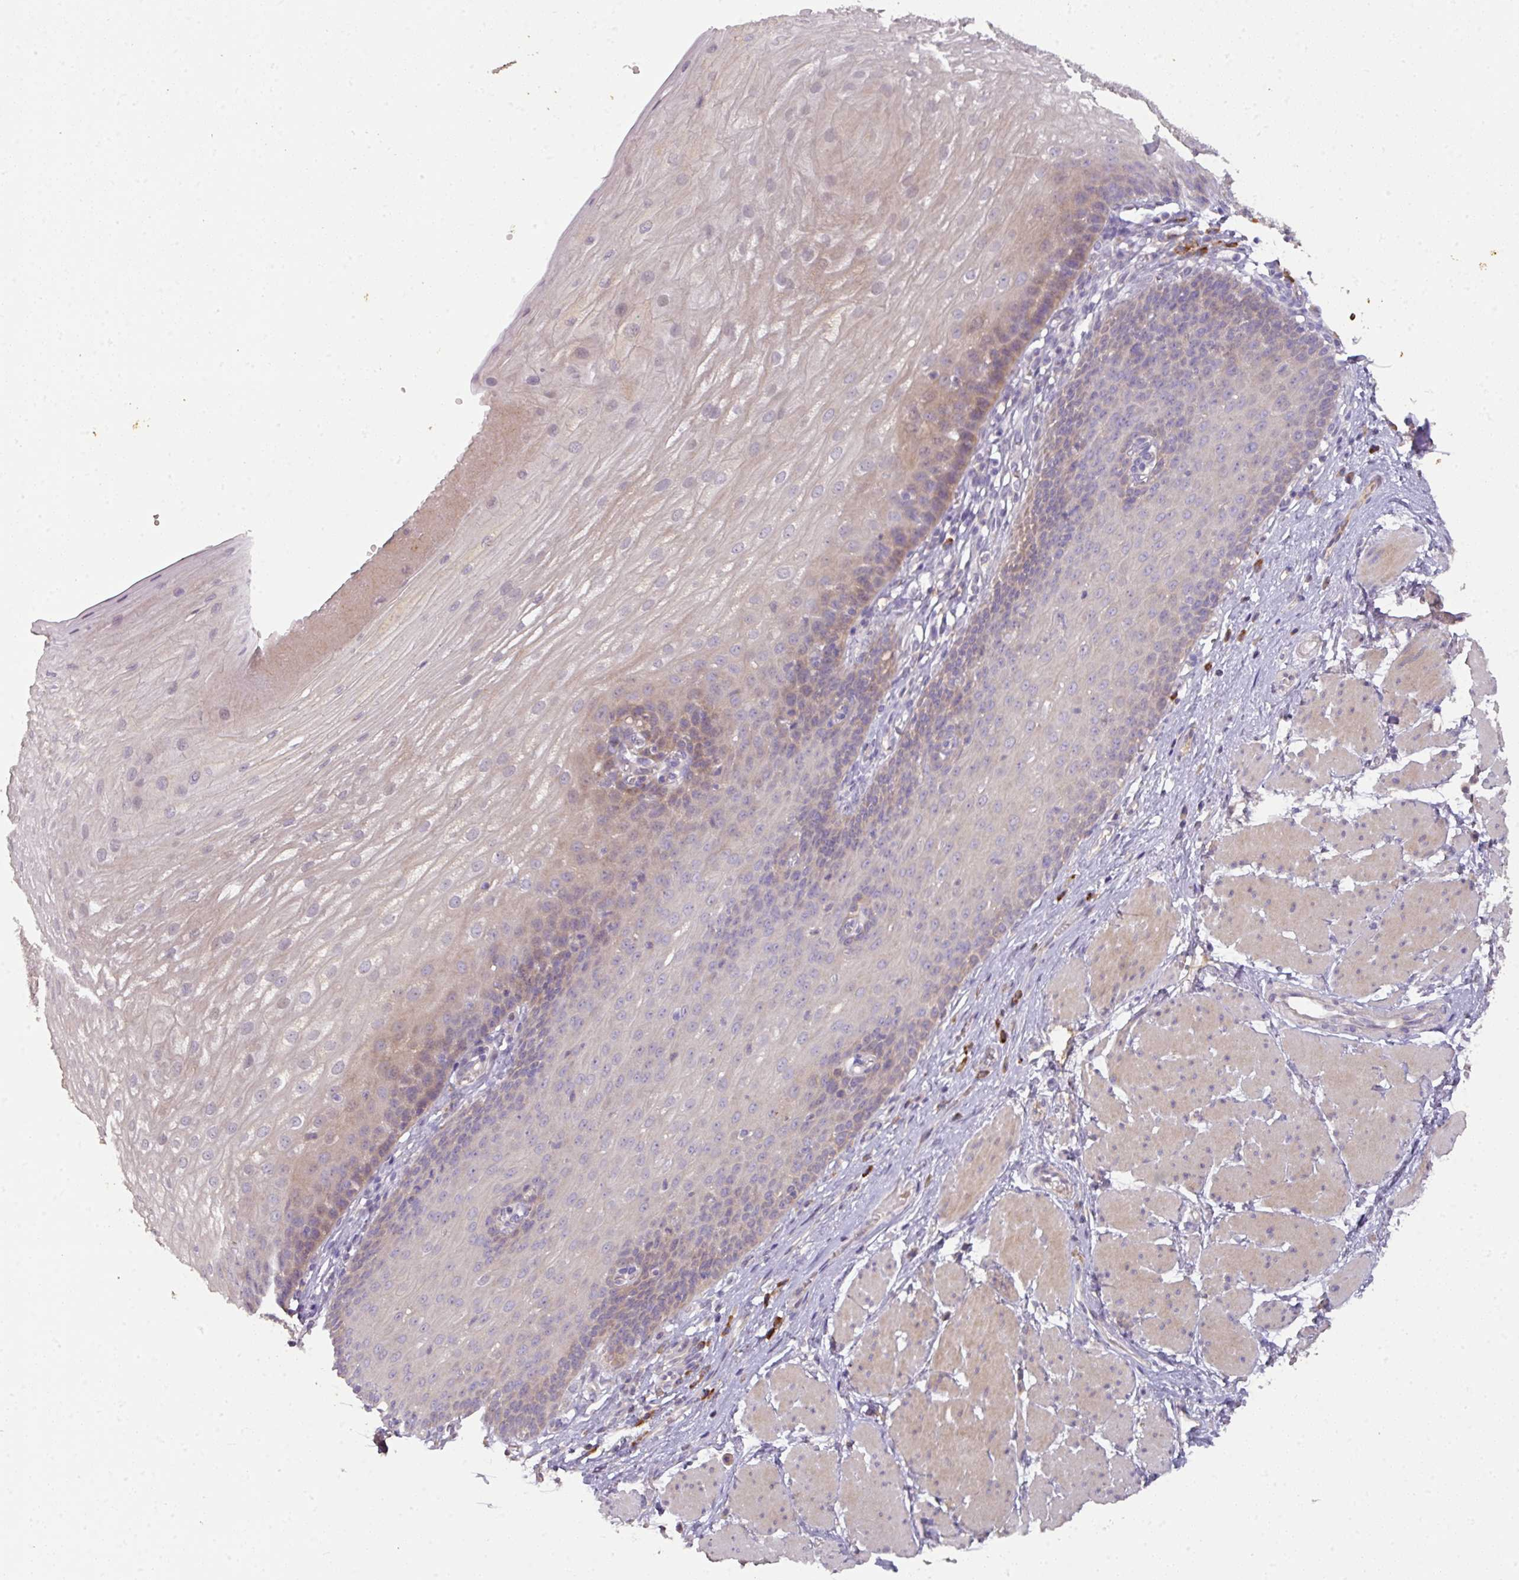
{"staining": {"intensity": "weak", "quantity": "25%-75%", "location": "cytoplasmic/membranous"}, "tissue": "esophagus", "cell_type": "Squamous epithelial cells", "image_type": "normal", "snomed": [{"axis": "morphology", "description": "Normal tissue, NOS"}, {"axis": "topography", "description": "Esophagus"}], "caption": "High-power microscopy captured an IHC micrograph of unremarkable esophagus, revealing weak cytoplasmic/membranous positivity in approximately 25%-75% of squamous epithelial cells.", "gene": "ZNF266", "patient": {"sex": "male", "age": 69}}